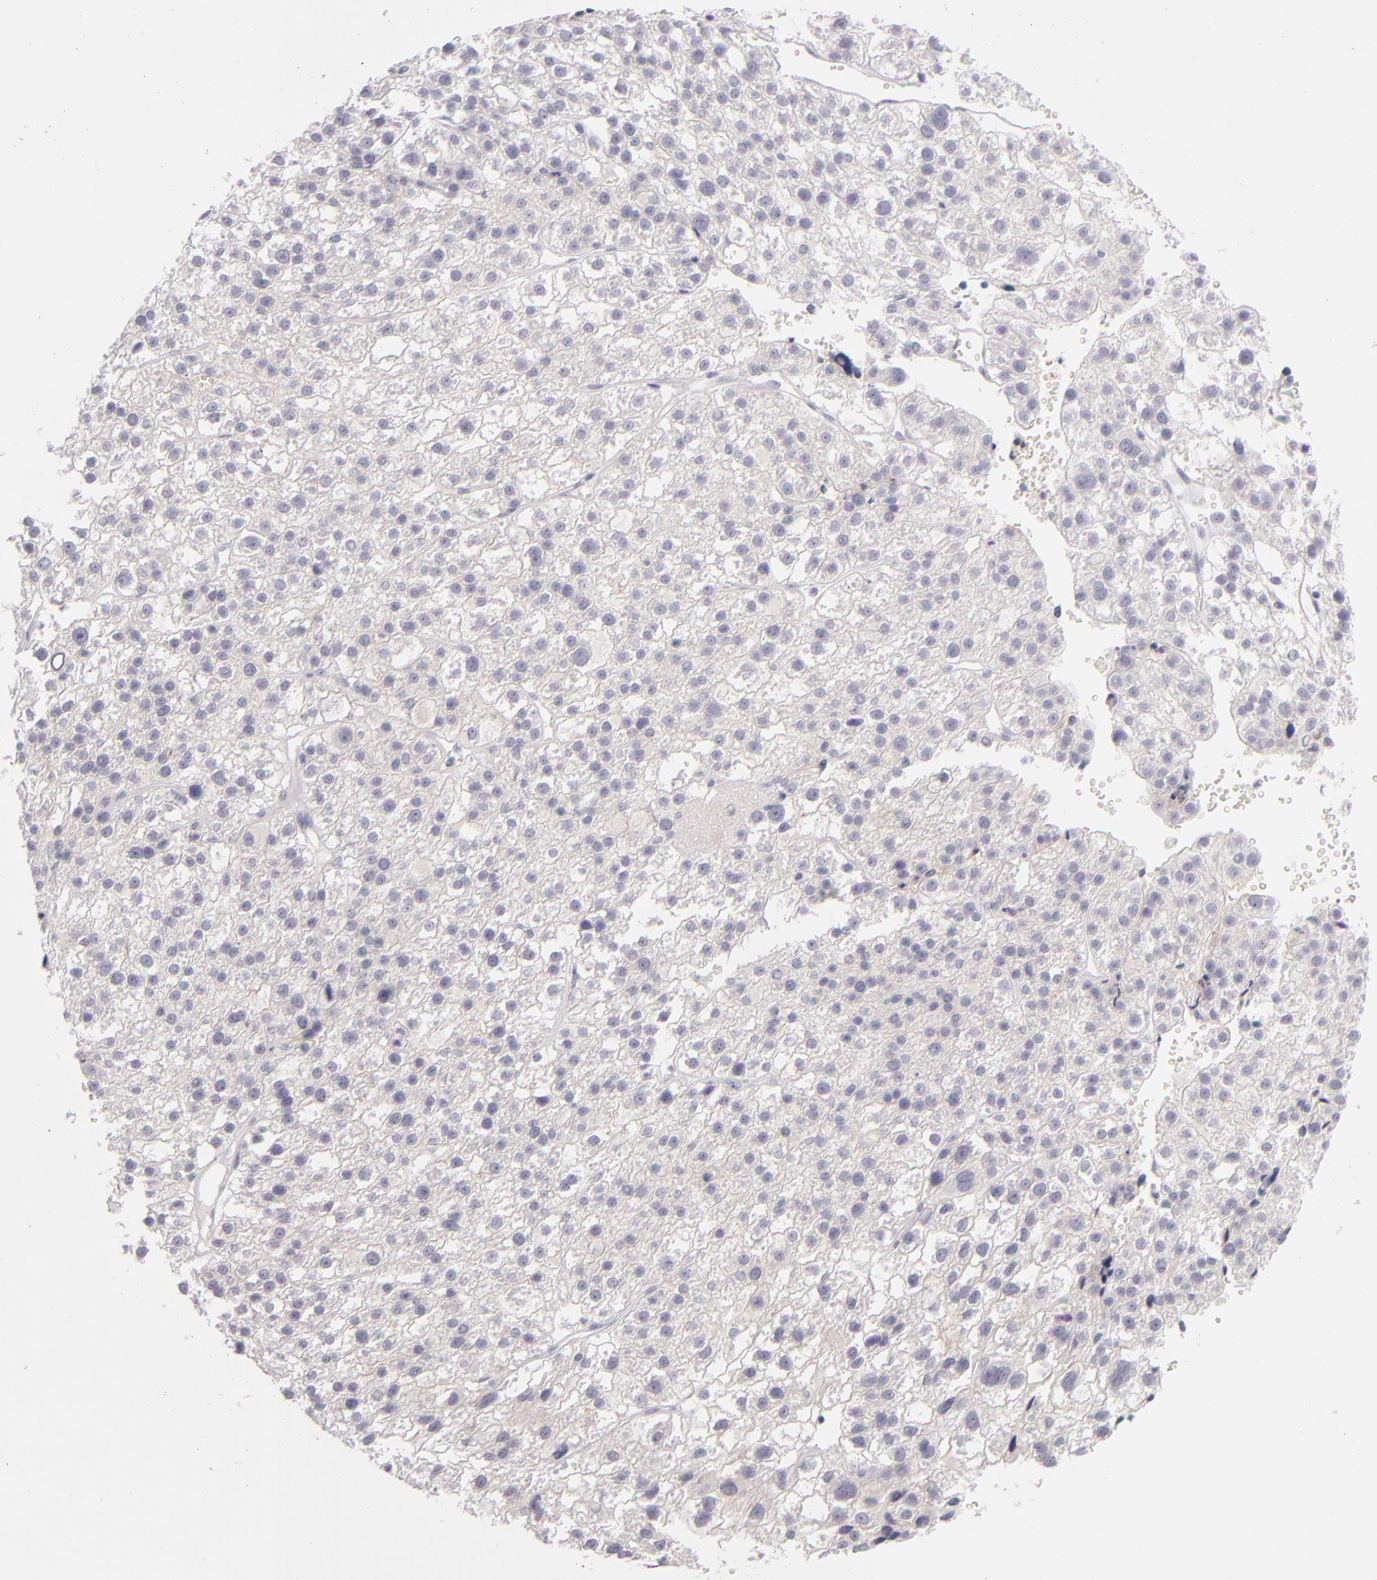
{"staining": {"intensity": "weak", "quantity": "<25%", "location": "cytoplasmic/membranous"}, "tissue": "liver cancer", "cell_type": "Tumor cells", "image_type": "cancer", "snomed": [{"axis": "morphology", "description": "Carcinoma, Hepatocellular, NOS"}, {"axis": "topography", "description": "Liver"}], "caption": "Tumor cells are negative for brown protein staining in liver cancer (hepatocellular carcinoma).", "gene": "CD40", "patient": {"sex": "female", "age": 85}}